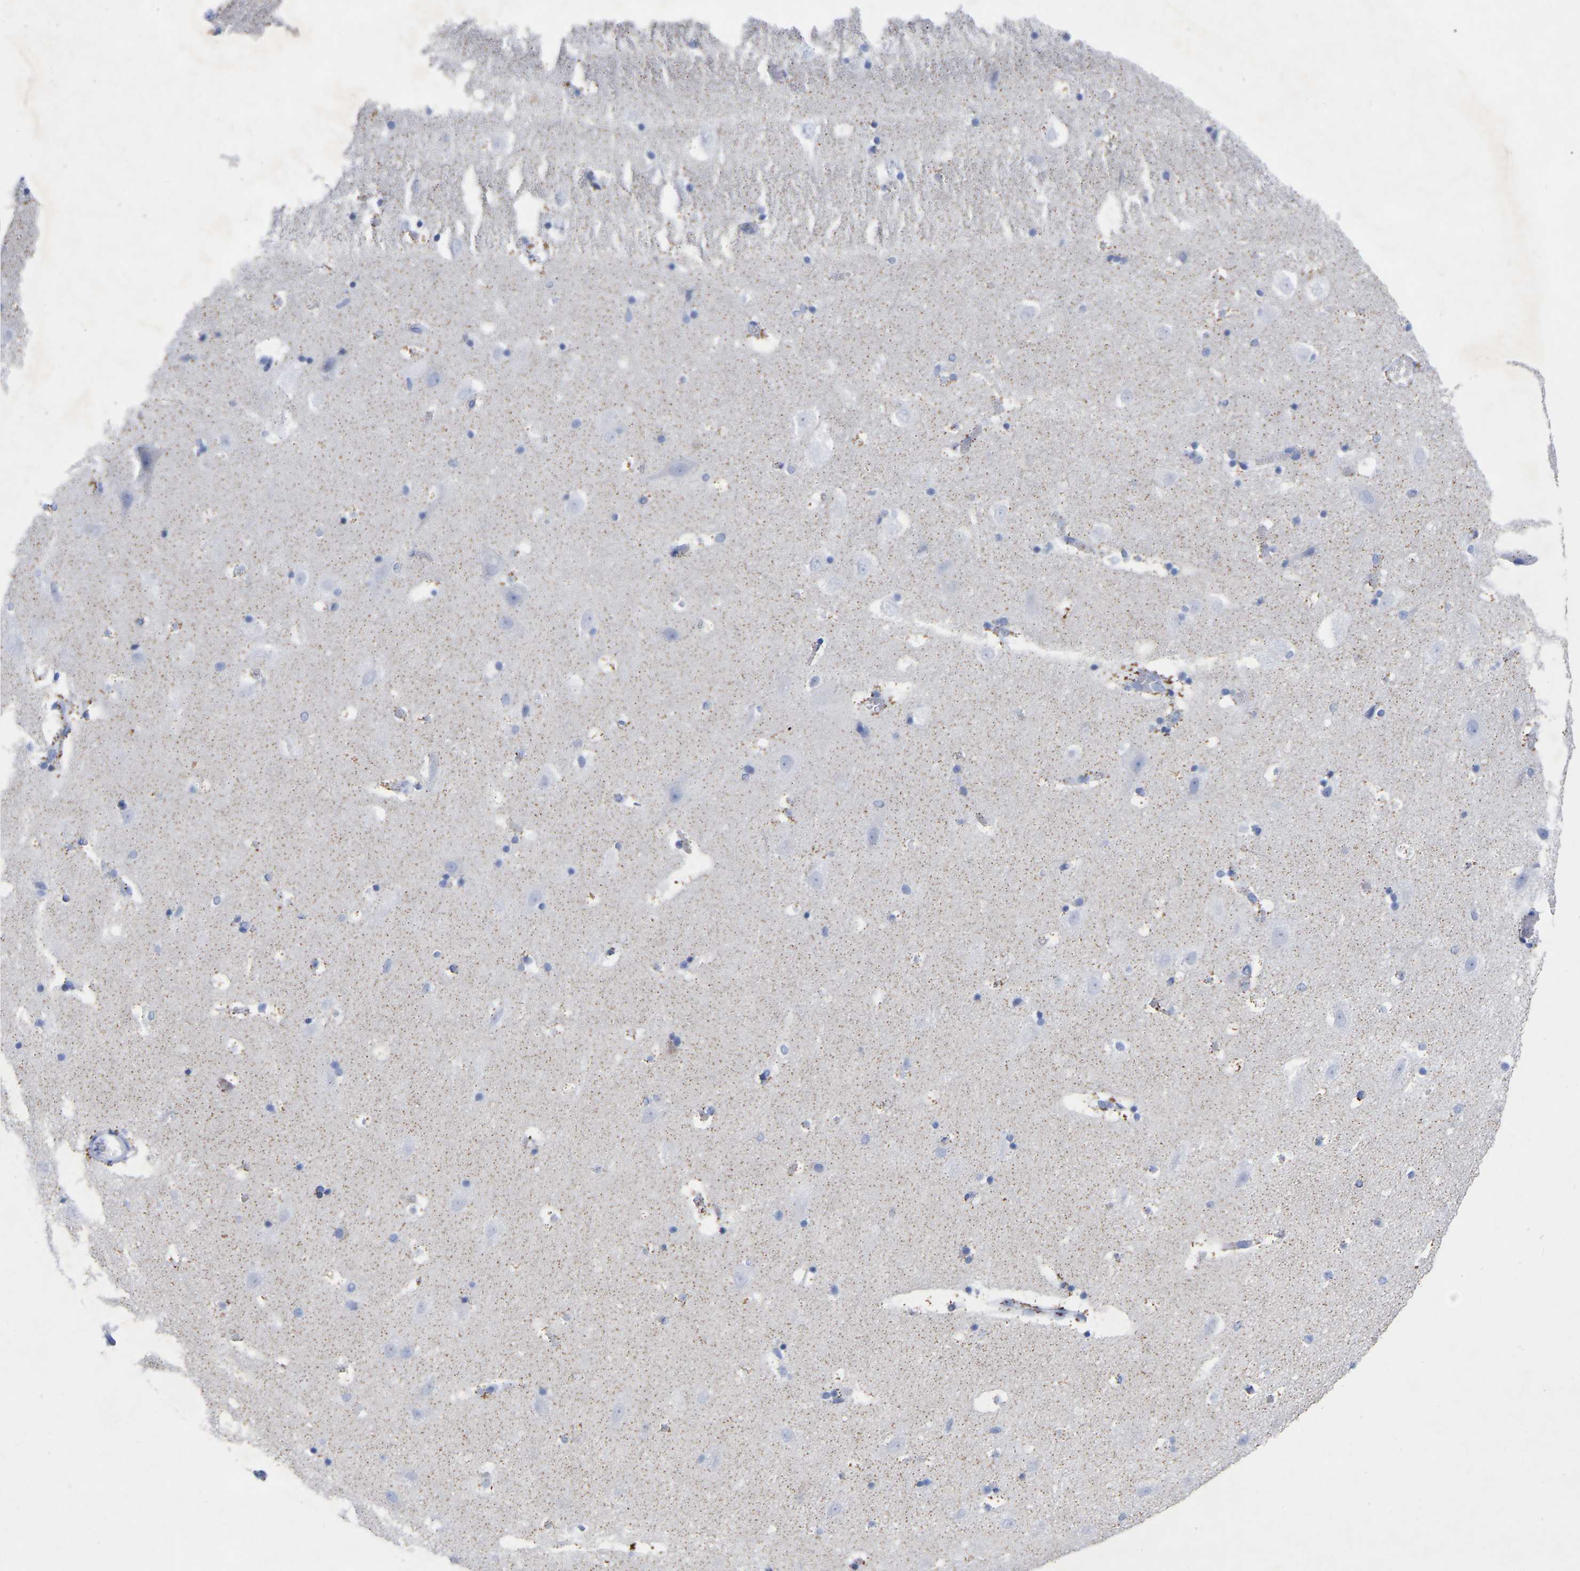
{"staining": {"intensity": "negative", "quantity": "none", "location": "none"}, "tissue": "hippocampus", "cell_type": "Glial cells", "image_type": "normal", "snomed": [{"axis": "morphology", "description": "Normal tissue, NOS"}, {"axis": "topography", "description": "Hippocampus"}], "caption": "Benign hippocampus was stained to show a protein in brown. There is no significant staining in glial cells. (DAB immunohistochemistry with hematoxylin counter stain).", "gene": "ZNF629", "patient": {"sex": "male", "age": 45}}